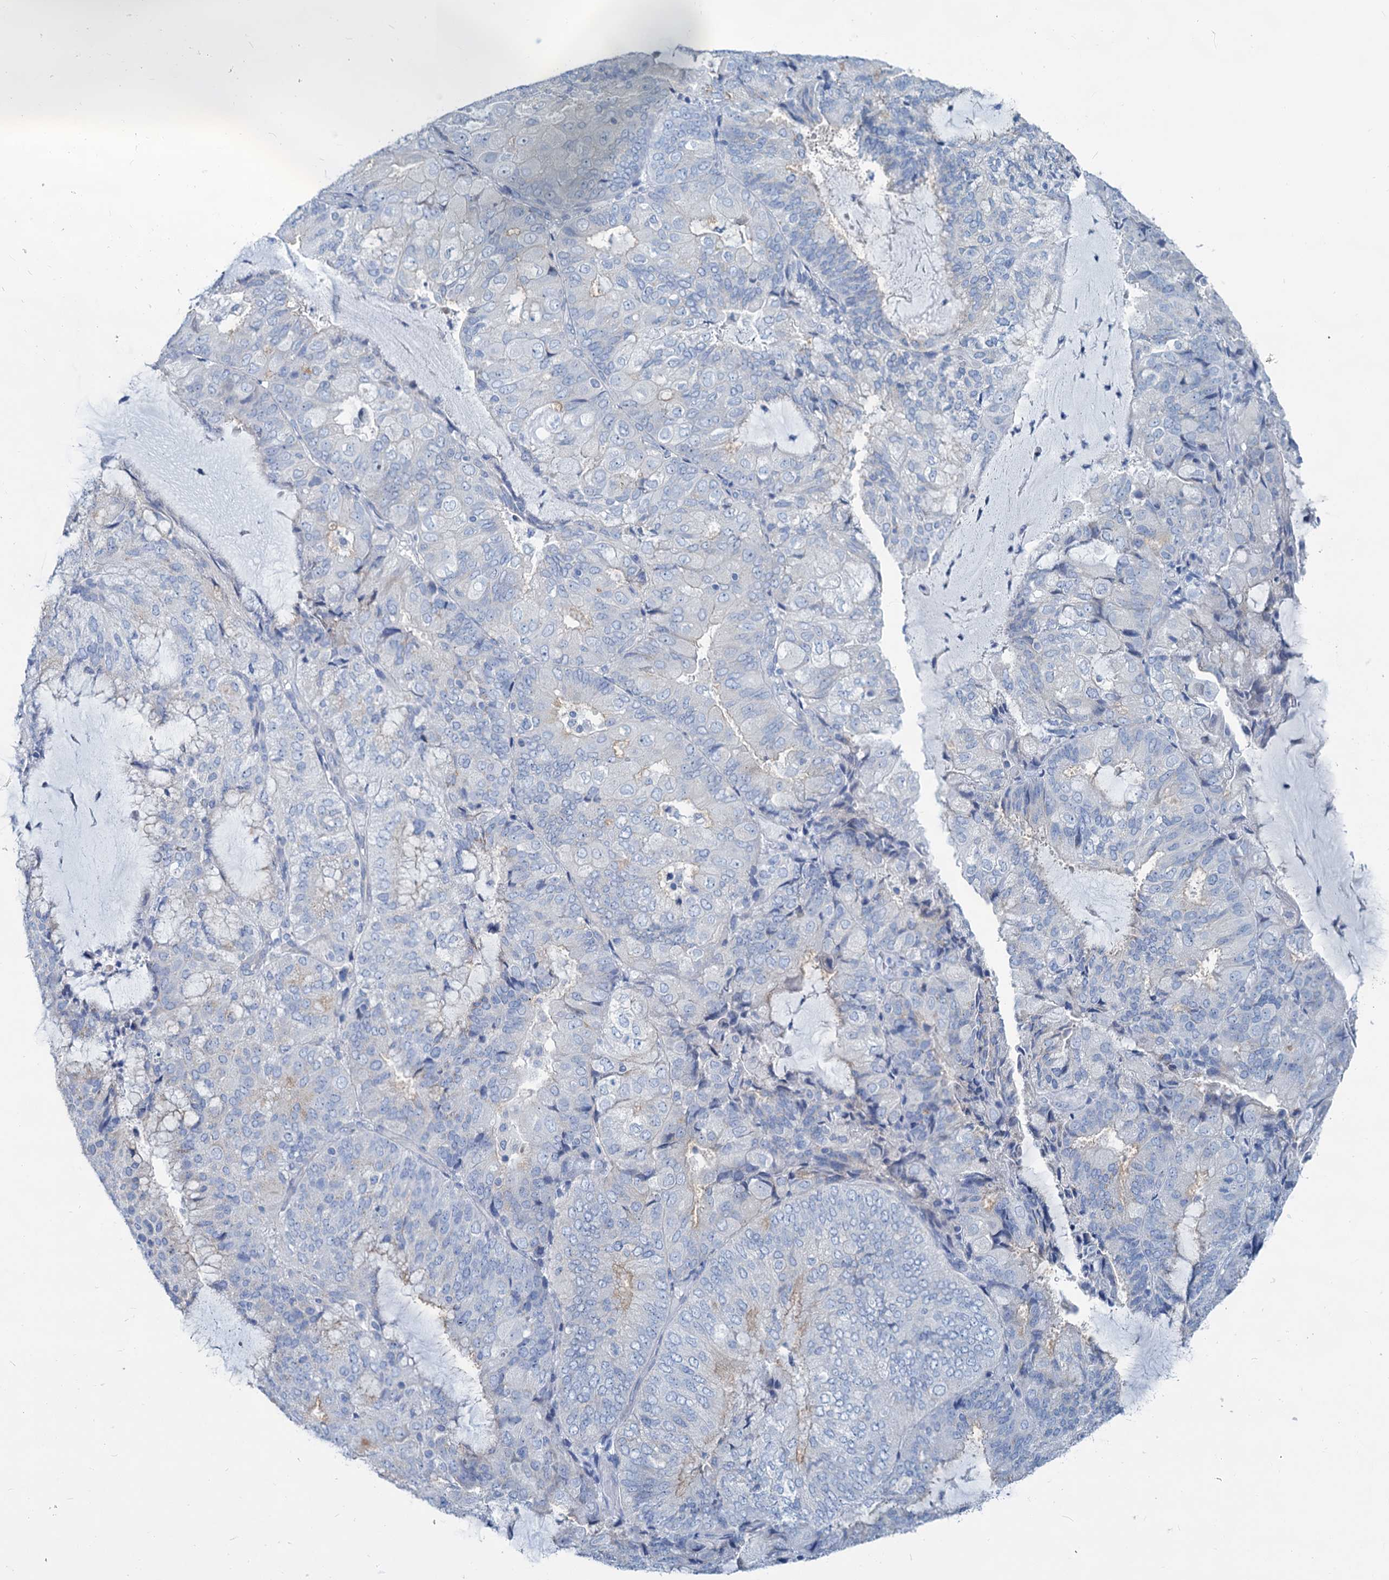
{"staining": {"intensity": "negative", "quantity": "none", "location": "none"}, "tissue": "endometrial cancer", "cell_type": "Tumor cells", "image_type": "cancer", "snomed": [{"axis": "morphology", "description": "Adenocarcinoma, NOS"}, {"axis": "topography", "description": "Endometrium"}], "caption": "Histopathology image shows no protein staining in tumor cells of endometrial cancer (adenocarcinoma) tissue.", "gene": "SLC1A3", "patient": {"sex": "female", "age": 81}}